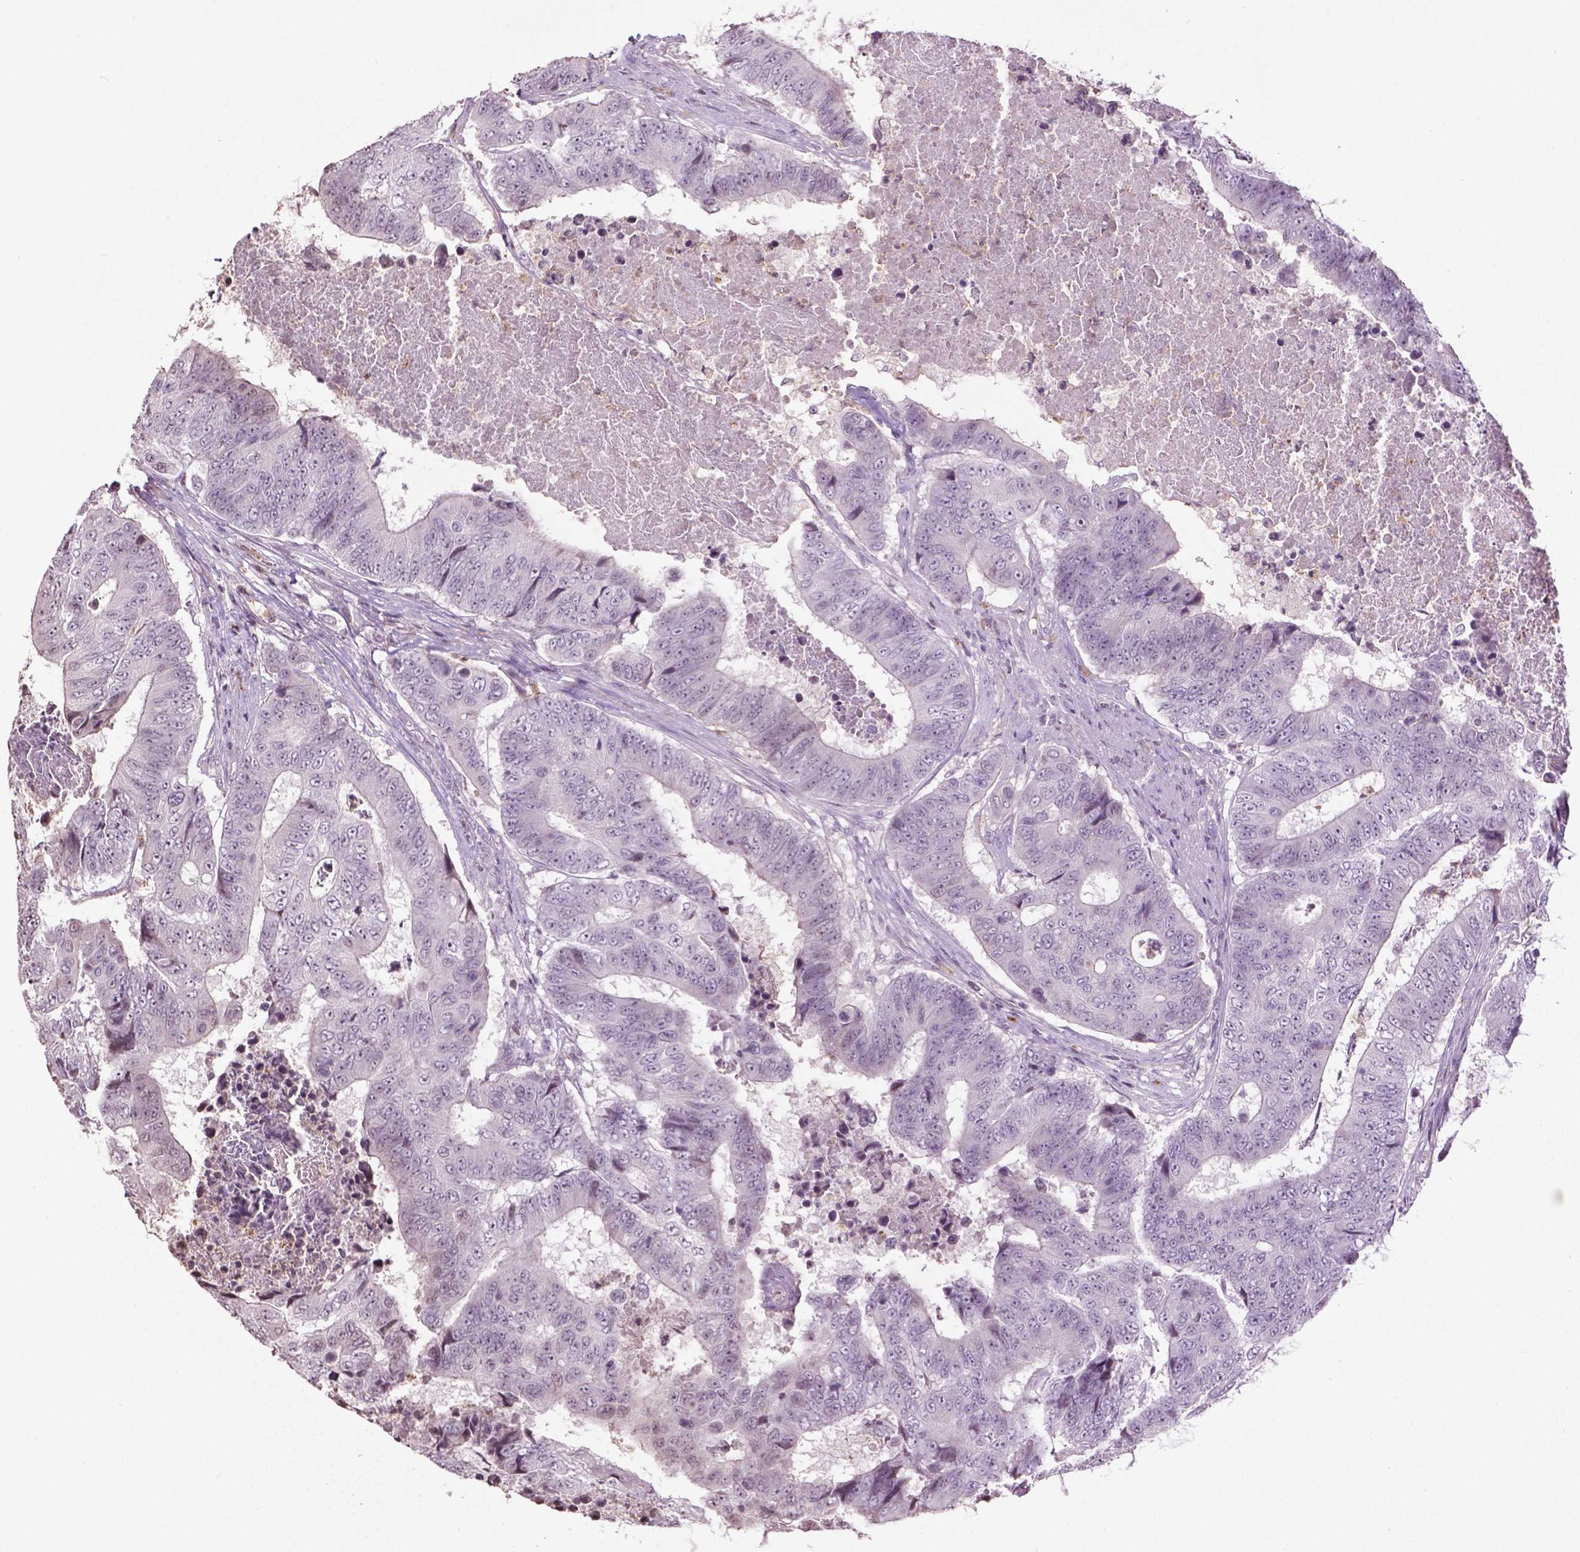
{"staining": {"intensity": "negative", "quantity": "none", "location": "none"}, "tissue": "colorectal cancer", "cell_type": "Tumor cells", "image_type": "cancer", "snomed": [{"axis": "morphology", "description": "Adenocarcinoma, NOS"}, {"axis": "topography", "description": "Colon"}], "caption": "Tumor cells are negative for brown protein staining in colorectal cancer (adenocarcinoma).", "gene": "NTNG2", "patient": {"sex": "female", "age": 48}}